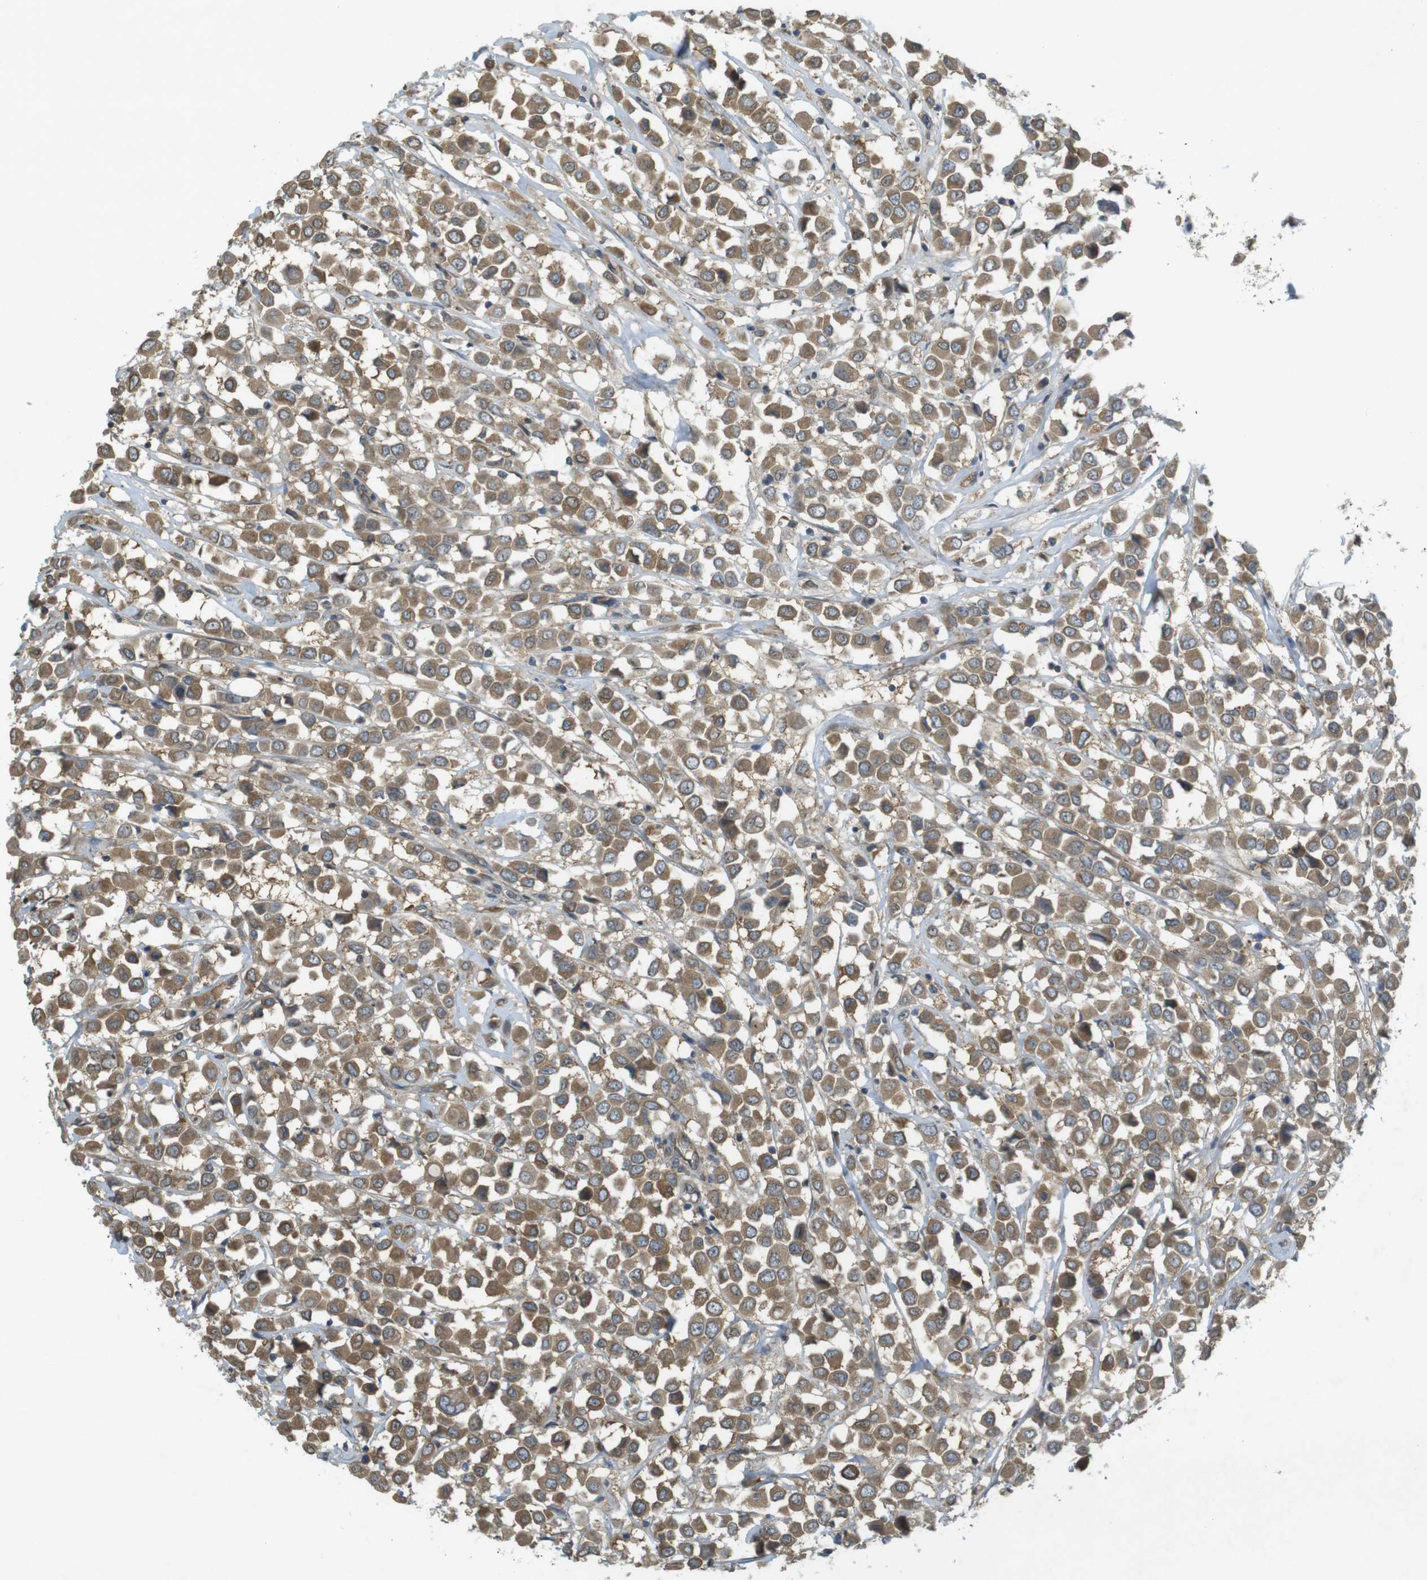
{"staining": {"intensity": "moderate", "quantity": ">75%", "location": "cytoplasmic/membranous"}, "tissue": "breast cancer", "cell_type": "Tumor cells", "image_type": "cancer", "snomed": [{"axis": "morphology", "description": "Duct carcinoma"}, {"axis": "topography", "description": "Breast"}], "caption": "About >75% of tumor cells in human breast invasive ductal carcinoma show moderate cytoplasmic/membranous protein positivity as visualized by brown immunohistochemical staining.", "gene": "KIF5B", "patient": {"sex": "female", "age": 61}}